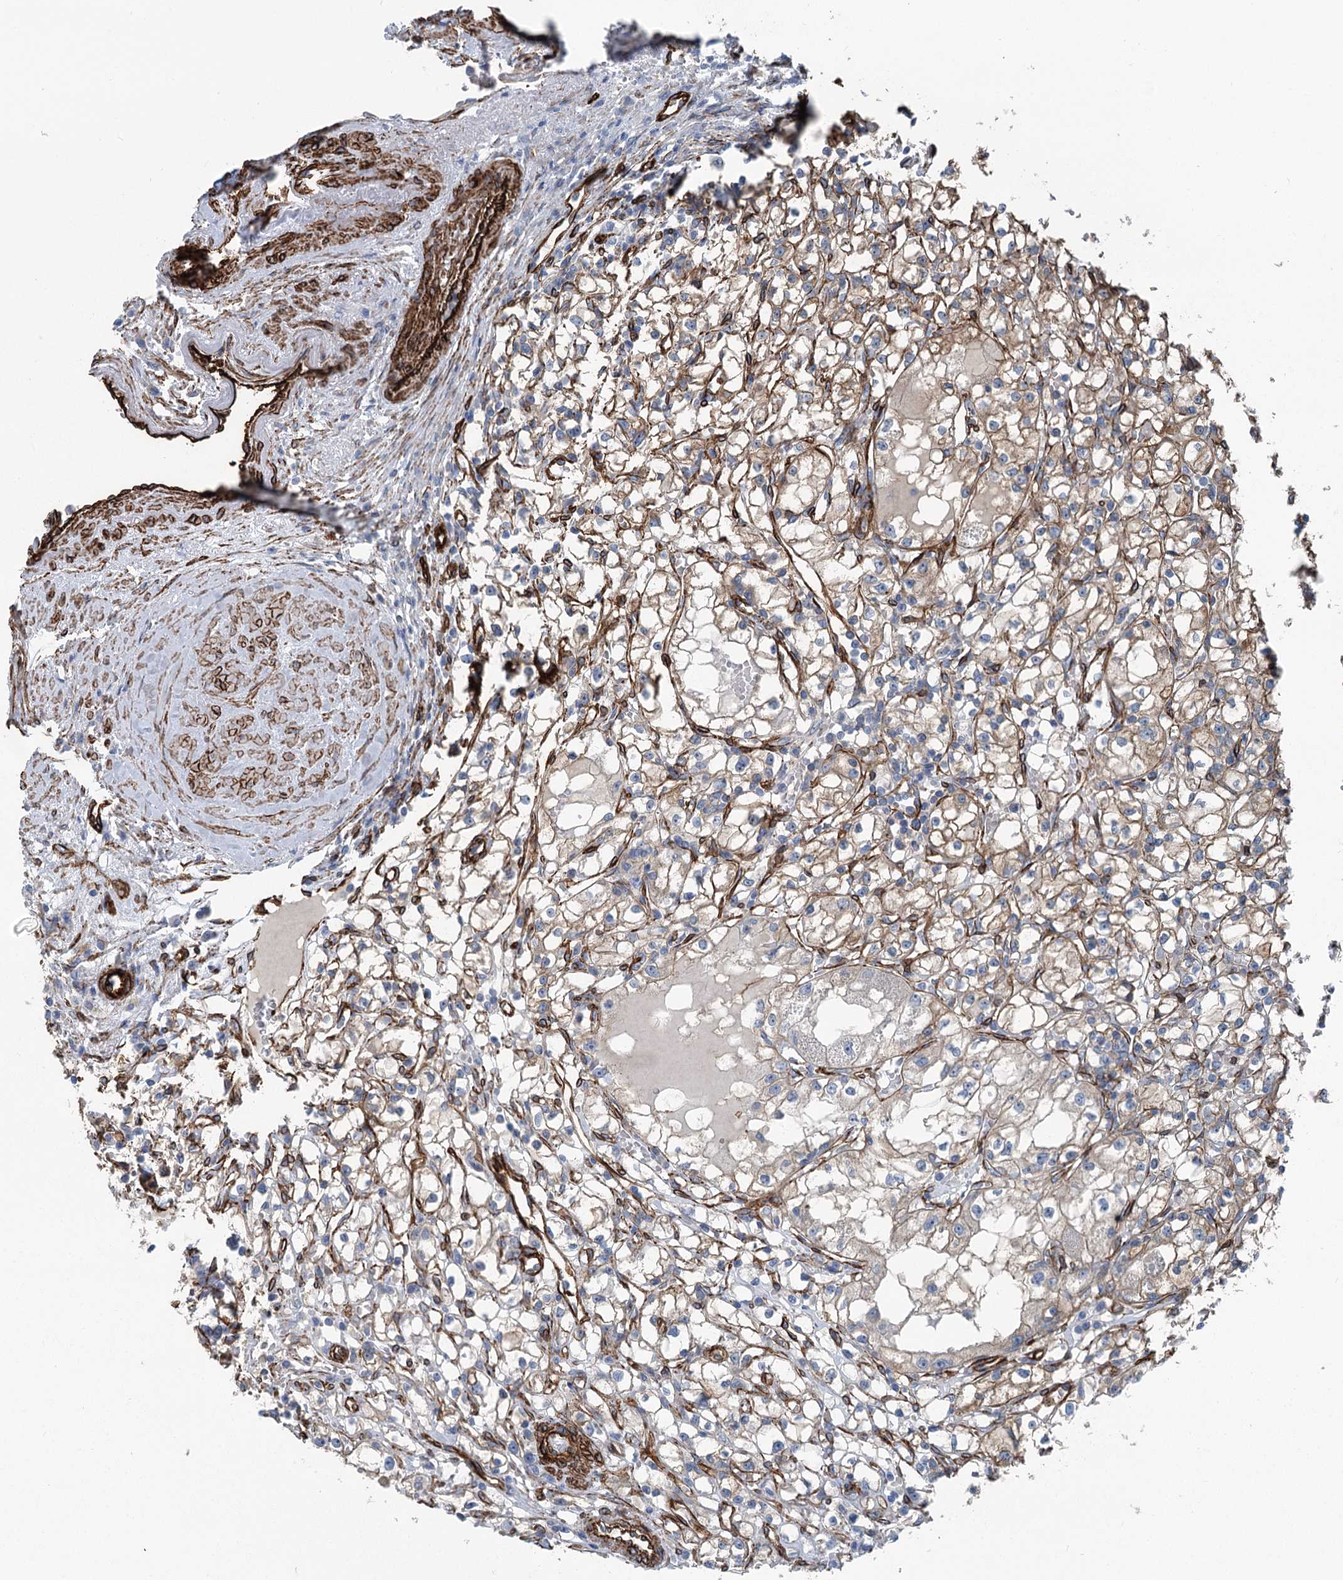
{"staining": {"intensity": "moderate", "quantity": "25%-75%", "location": "cytoplasmic/membranous"}, "tissue": "renal cancer", "cell_type": "Tumor cells", "image_type": "cancer", "snomed": [{"axis": "morphology", "description": "Adenocarcinoma, NOS"}, {"axis": "topography", "description": "Kidney"}], "caption": "A micrograph showing moderate cytoplasmic/membranous positivity in approximately 25%-75% of tumor cells in renal adenocarcinoma, as visualized by brown immunohistochemical staining.", "gene": "IQSEC1", "patient": {"sex": "male", "age": 56}}